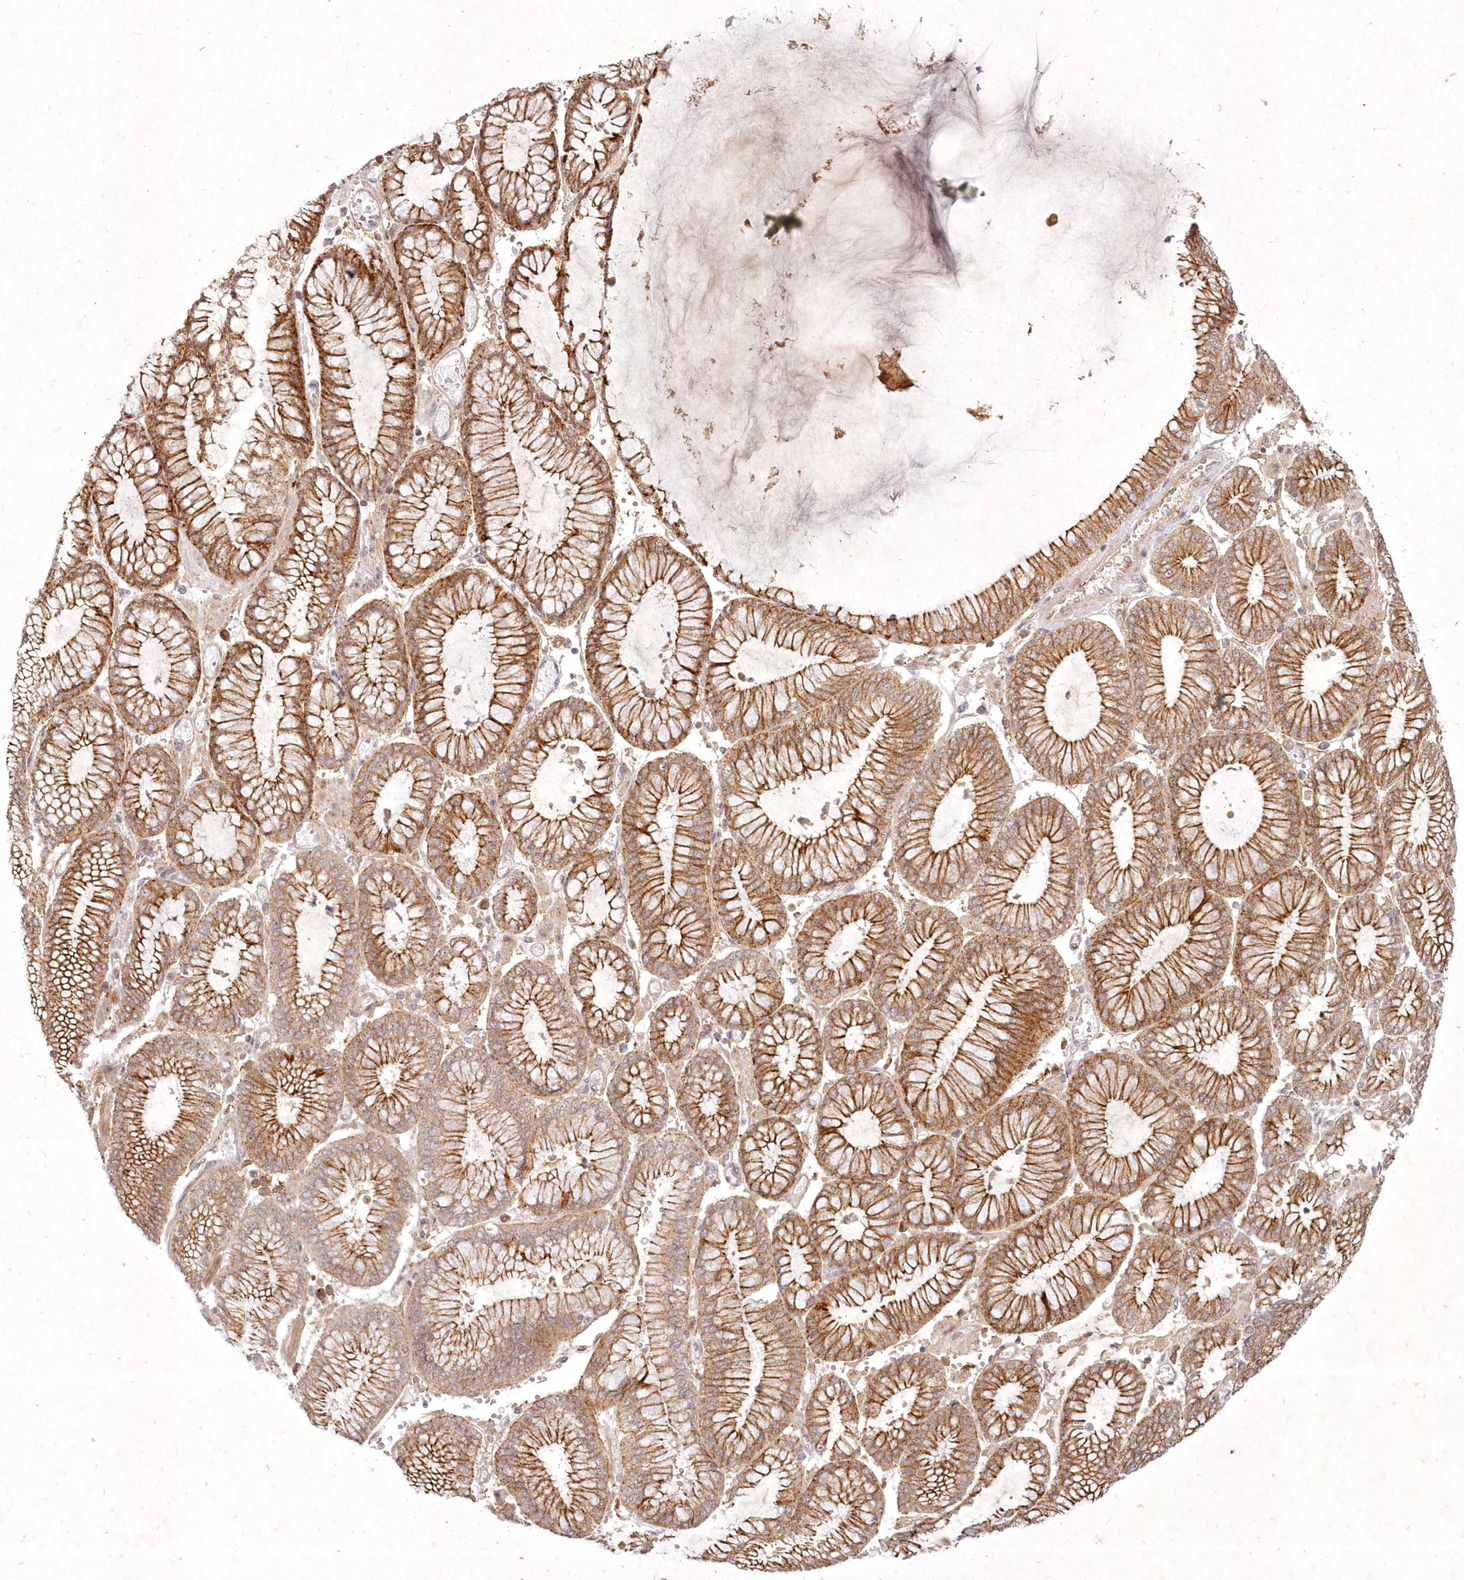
{"staining": {"intensity": "strong", "quantity": ">75%", "location": "cytoplasmic/membranous"}, "tissue": "stomach cancer", "cell_type": "Tumor cells", "image_type": "cancer", "snomed": [{"axis": "morphology", "description": "Adenocarcinoma, NOS"}, {"axis": "topography", "description": "Stomach"}], "caption": "Stomach cancer stained with DAB IHC displays high levels of strong cytoplasmic/membranous expression in about >75% of tumor cells. (DAB IHC with brightfield microscopy, high magnification).", "gene": "TOGARAM2", "patient": {"sex": "male", "age": 76}}